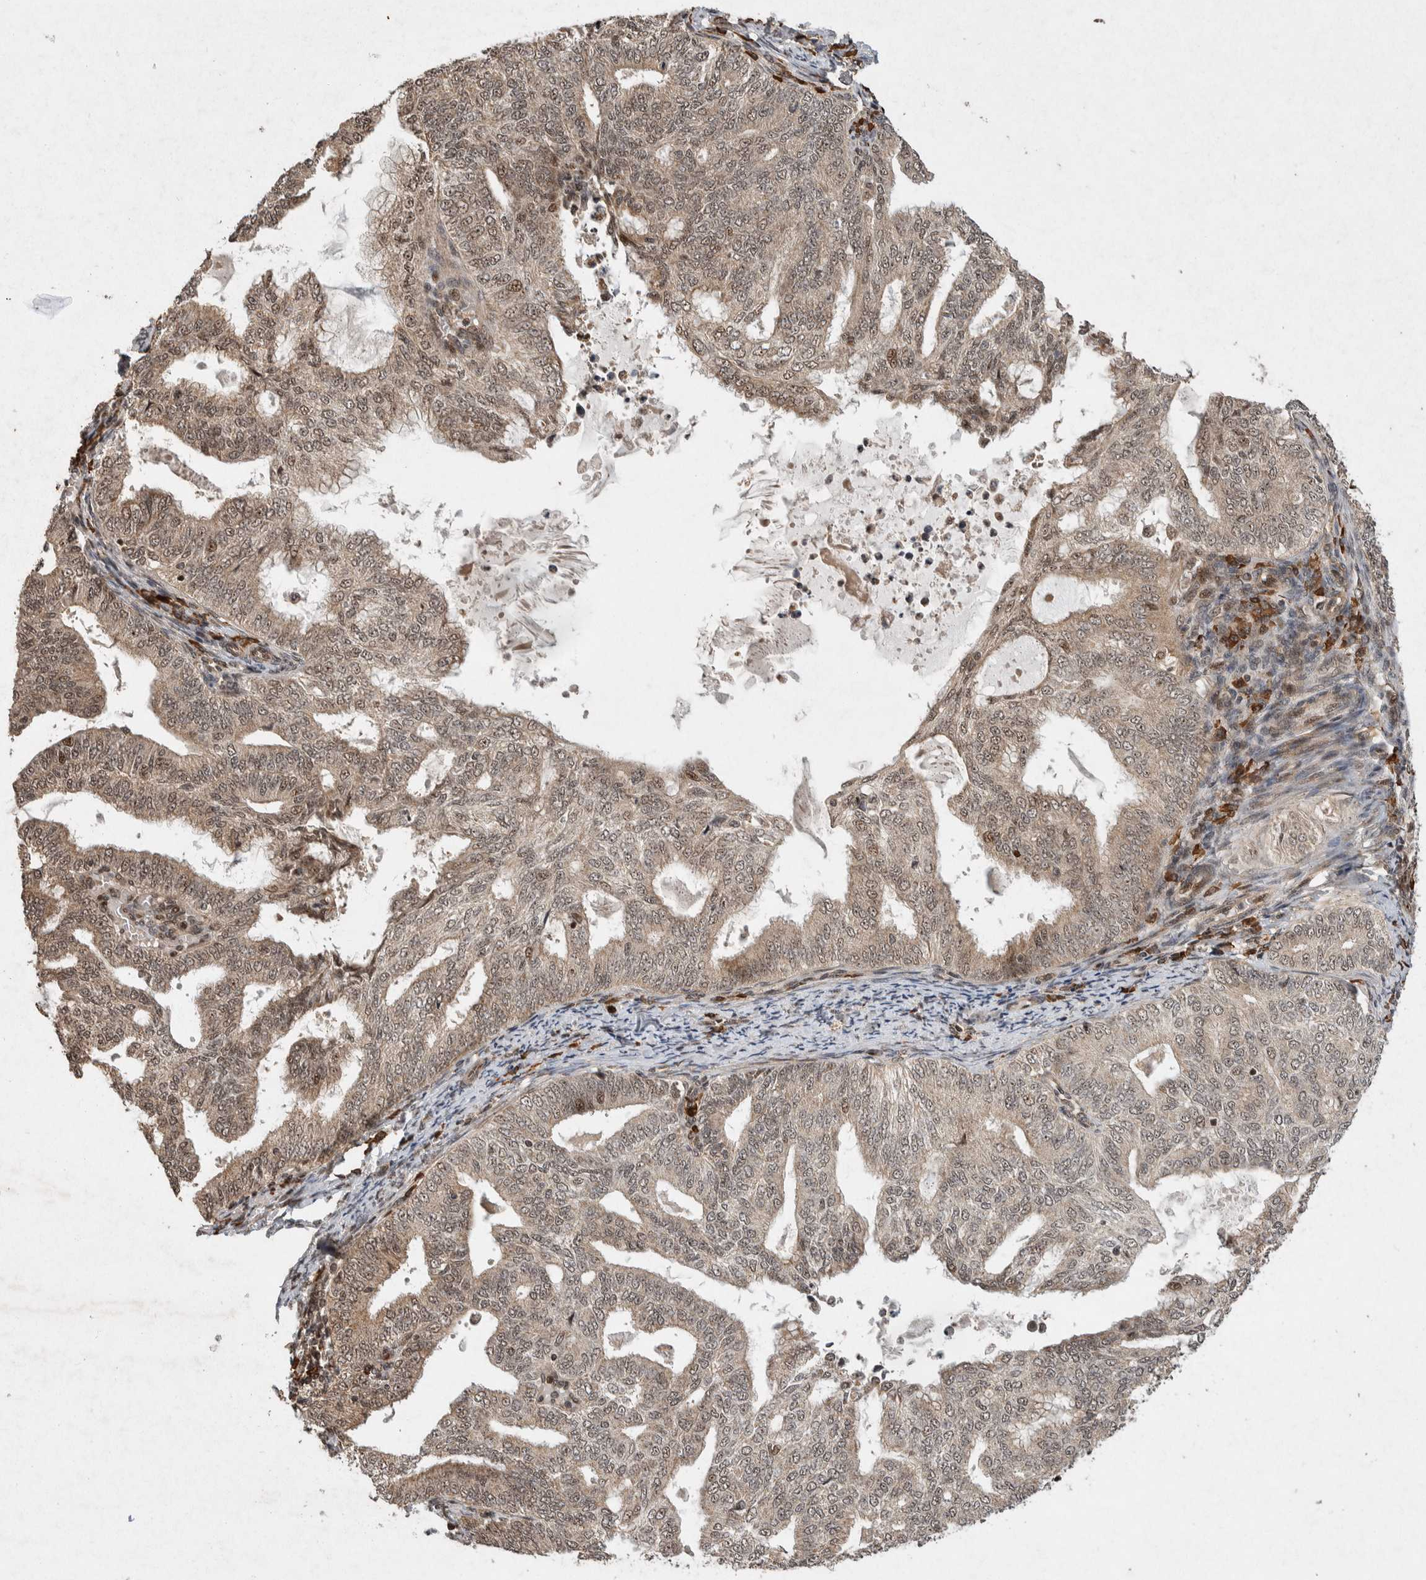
{"staining": {"intensity": "moderate", "quantity": "25%-75%", "location": "cytoplasmic/membranous,nuclear"}, "tissue": "endometrial cancer", "cell_type": "Tumor cells", "image_type": "cancer", "snomed": [{"axis": "morphology", "description": "Adenocarcinoma, NOS"}, {"axis": "topography", "description": "Endometrium"}], "caption": "Immunohistochemistry (IHC) image of human adenocarcinoma (endometrial) stained for a protein (brown), which reveals medium levels of moderate cytoplasmic/membranous and nuclear expression in about 25%-75% of tumor cells.", "gene": "TOR1B", "patient": {"sex": "female", "age": 58}}